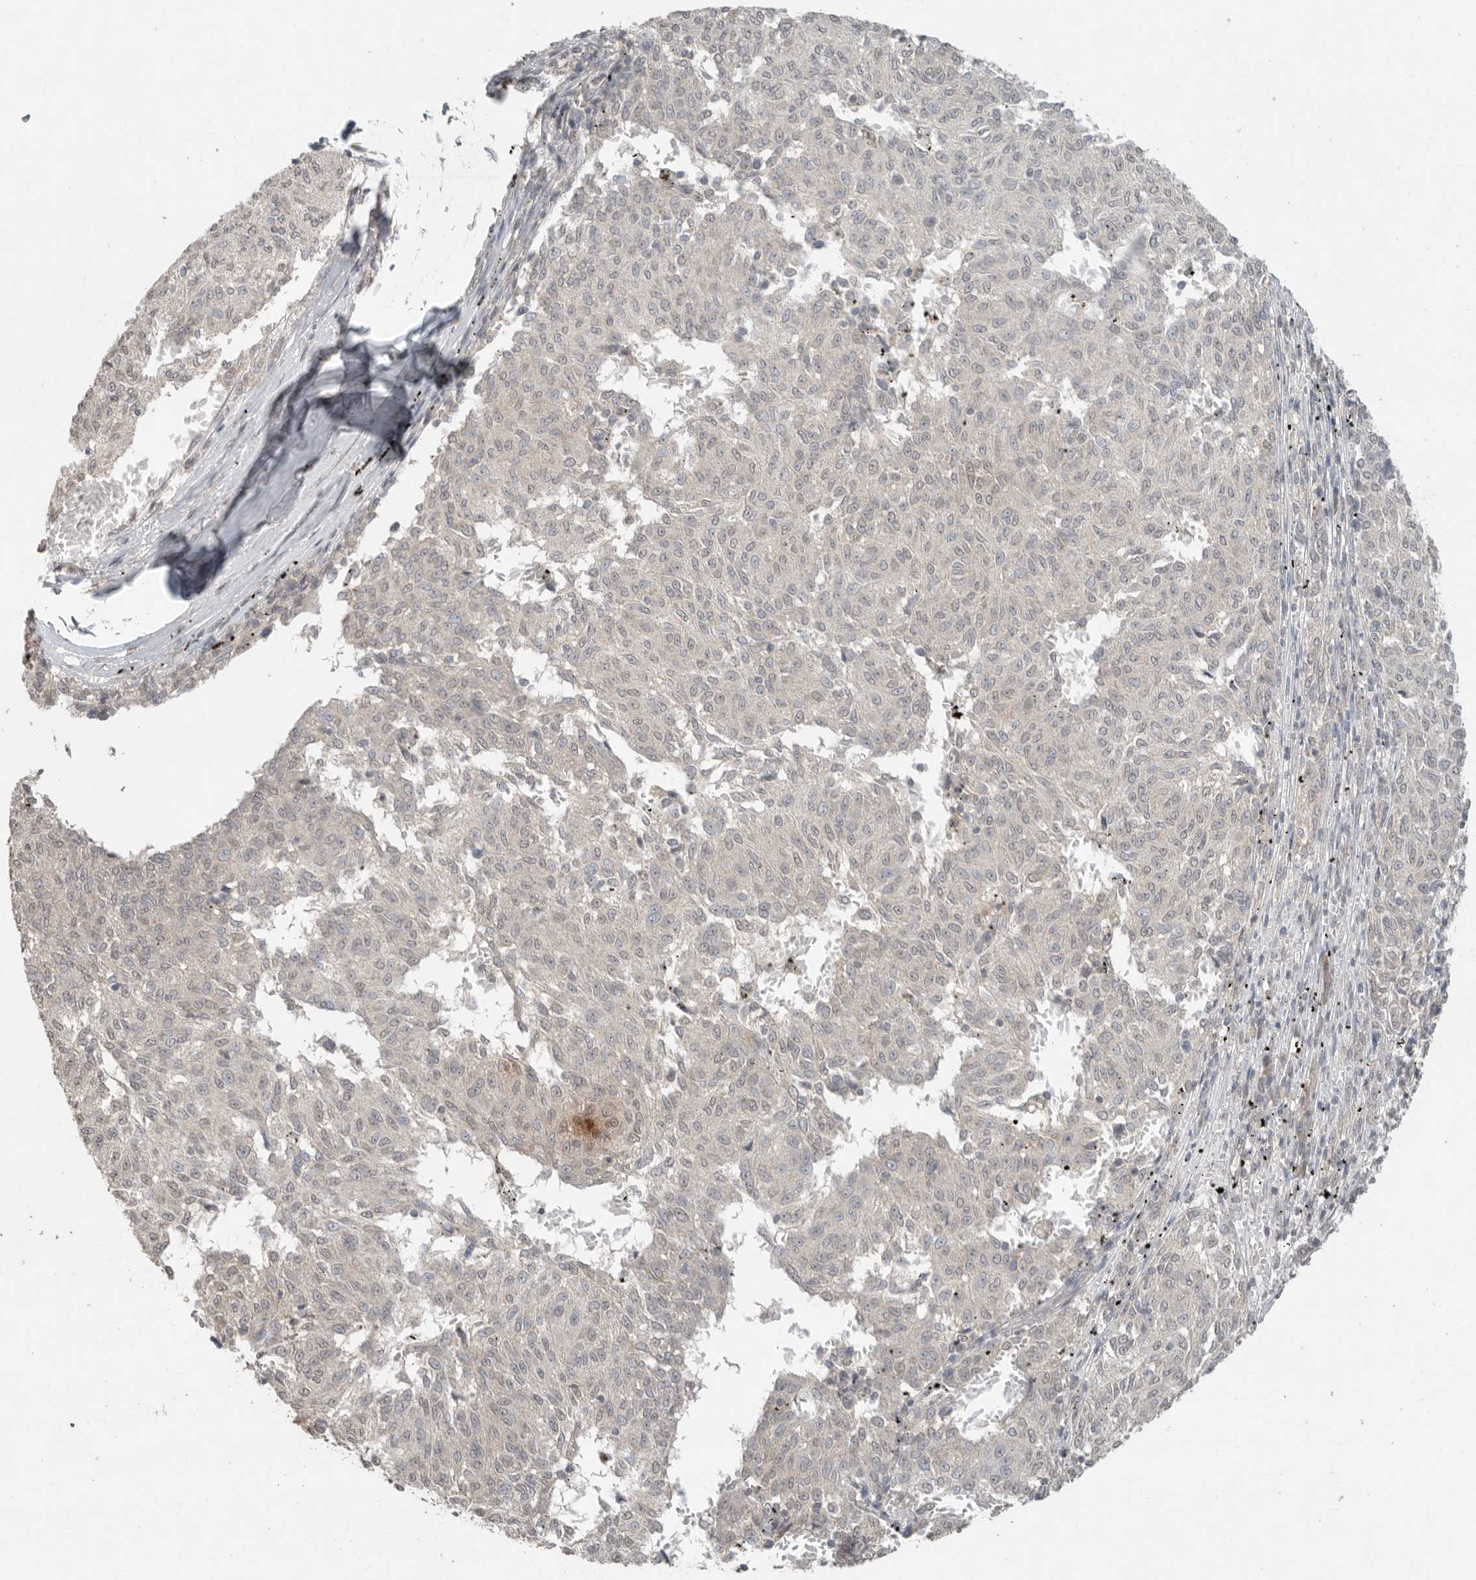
{"staining": {"intensity": "negative", "quantity": "none", "location": "none"}, "tissue": "melanoma", "cell_type": "Tumor cells", "image_type": "cancer", "snomed": [{"axis": "morphology", "description": "Malignant melanoma, NOS"}, {"axis": "topography", "description": "Skin"}], "caption": "The histopathology image displays no significant positivity in tumor cells of malignant melanoma. (Stains: DAB (3,3'-diaminobenzidine) immunohistochemistry (IHC) with hematoxylin counter stain, Microscopy: brightfield microscopy at high magnification).", "gene": "KLK5", "patient": {"sex": "female", "age": 72}}